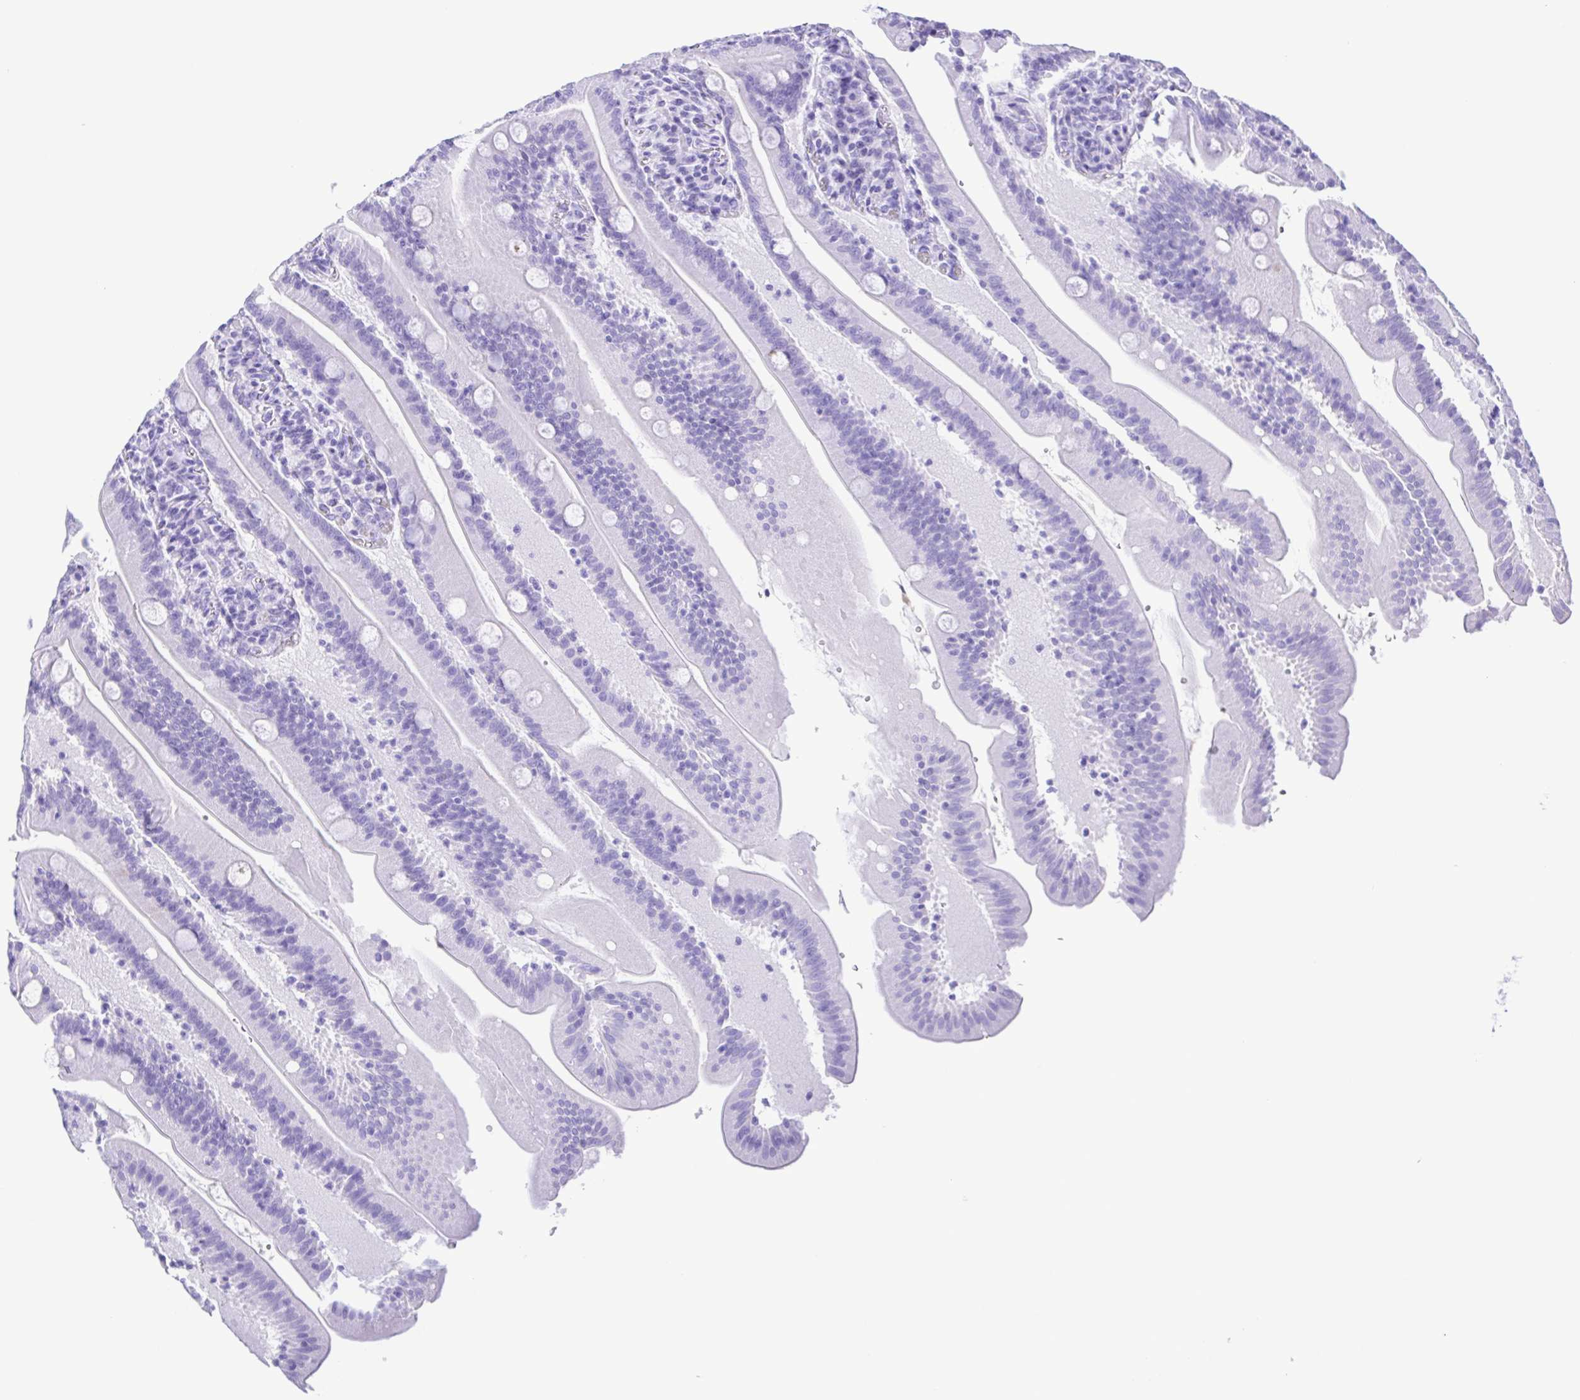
{"staining": {"intensity": "negative", "quantity": "none", "location": "none"}, "tissue": "small intestine", "cell_type": "Glandular cells", "image_type": "normal", "snomed": [{"axis": "morphology", "description": "Normal tissue, NOS"}, {"axis": "topography", "description": "Small intestine"}], "caption": "Immunohistochemistry of benign human small intestine shows no staining in glandular cells. (DAB immunohistochemistry, high magnification).", "gene": "ERP27", "patient": {"sex": "male", "age": 37}}